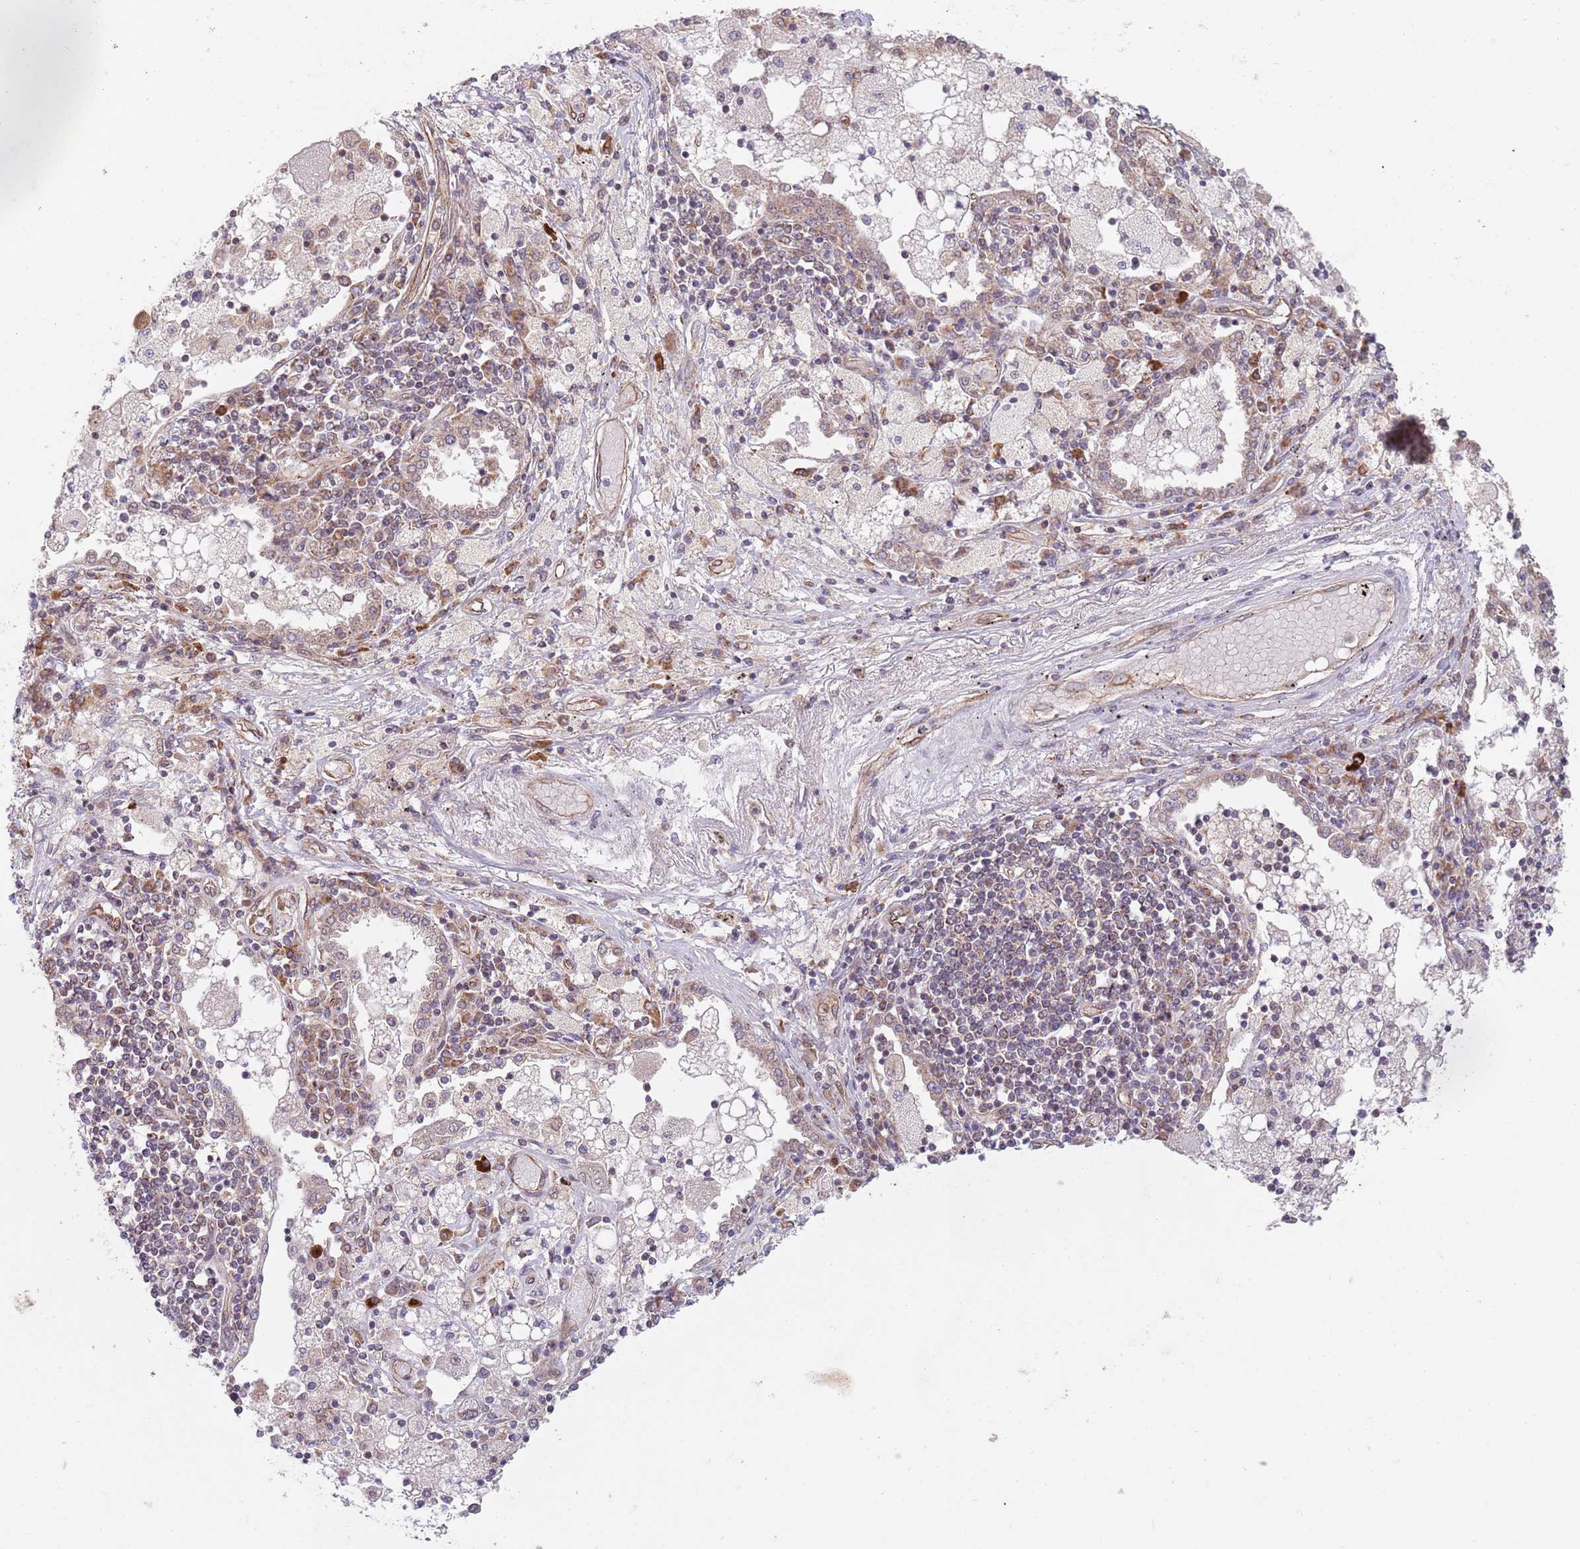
{"staining": {"intensity": "negative", "quantity": "none", "location": "none"}, "tissue": "lung cancer", "cell_type": "Tumor cells", "image_type": "cancer", "snomed": [{"axis": "morphology", "description": "Squamous cell carcinoma, NOS"}, {"axis": "topography", "description": "Lung"}], "caption": "This is a micrograph of IHC staining of lung cancer, which shows no staining in tumor cells.", "gene": "CHD9", "patient": {"sex": "male", "age": 65}}